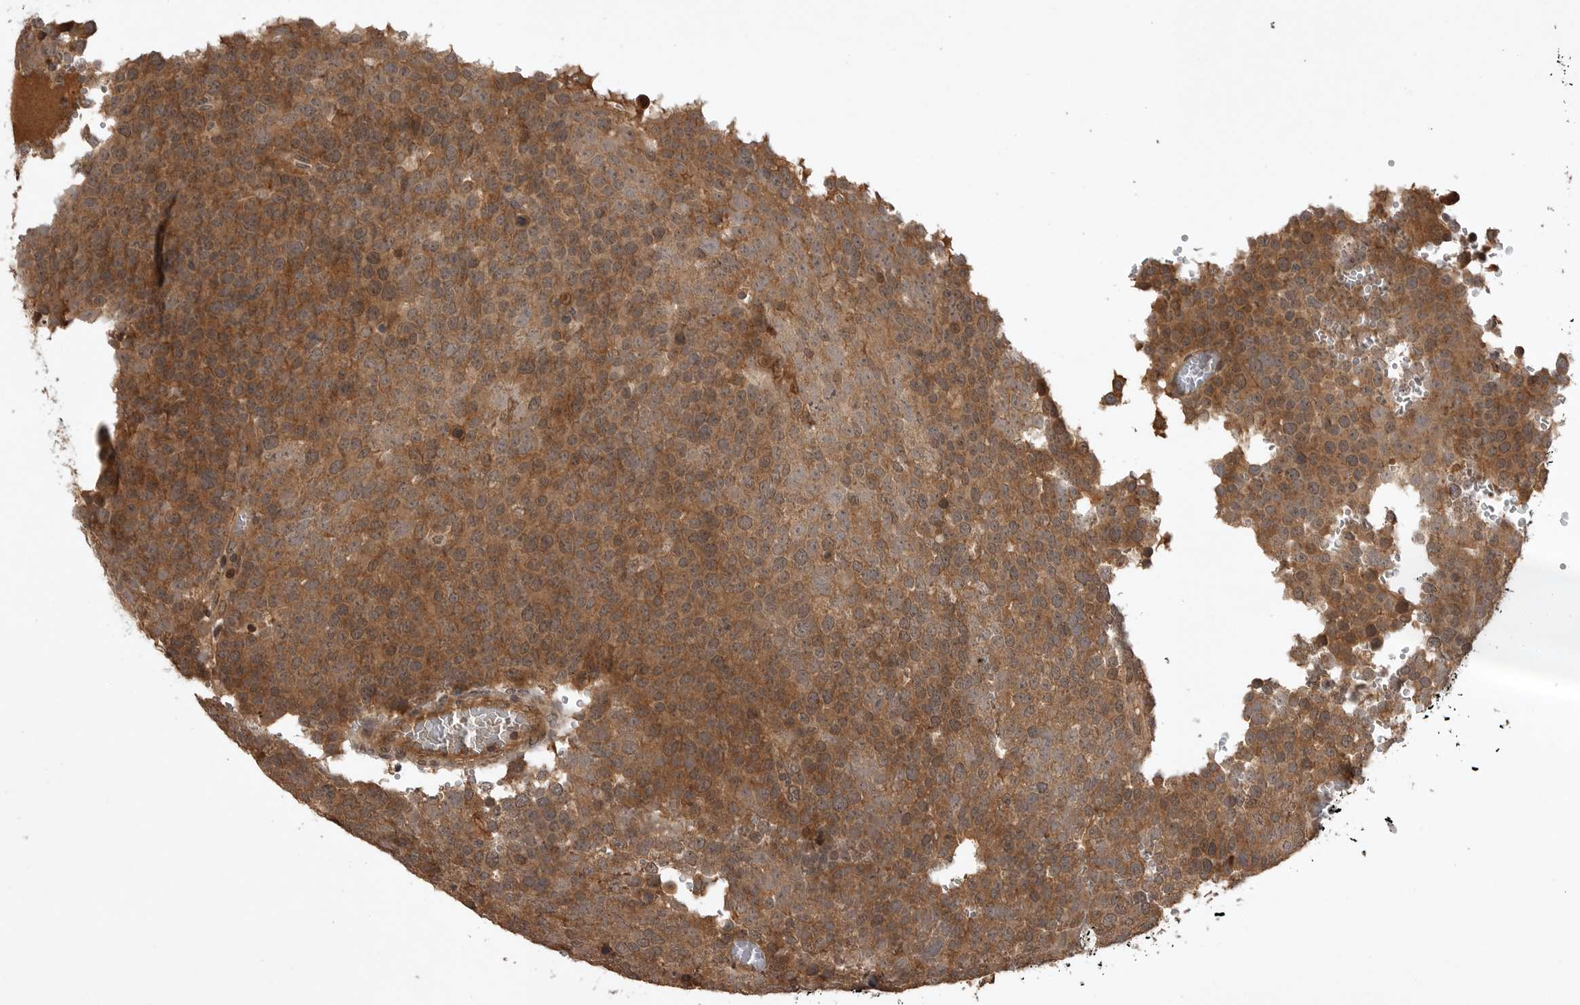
{"staining": {"intensity": "moderate", "quantity": ">75%", "location": "cytoplasmic/membranous"}, "tissue": "testis cancer", "cell_type": "Tumor cells", "image_type": "cancer", "snomed": [{"axis": "morphology", "description": "Seminoma, NOS"}, {"axis": "topography", "description": "Testis"}], "caption": "Moderate cytoplasmic/membranous protein staining is identified in approximately >75% of tumor cells in seminoma (testis). The staining was performed using DAB to visualize the protein expression in brown, while the nuclei were stained in blue with hematoxylin (Magnification: 20x).", "gene": "AKAP7", "patient": {"sex": "male", "age": 71}}